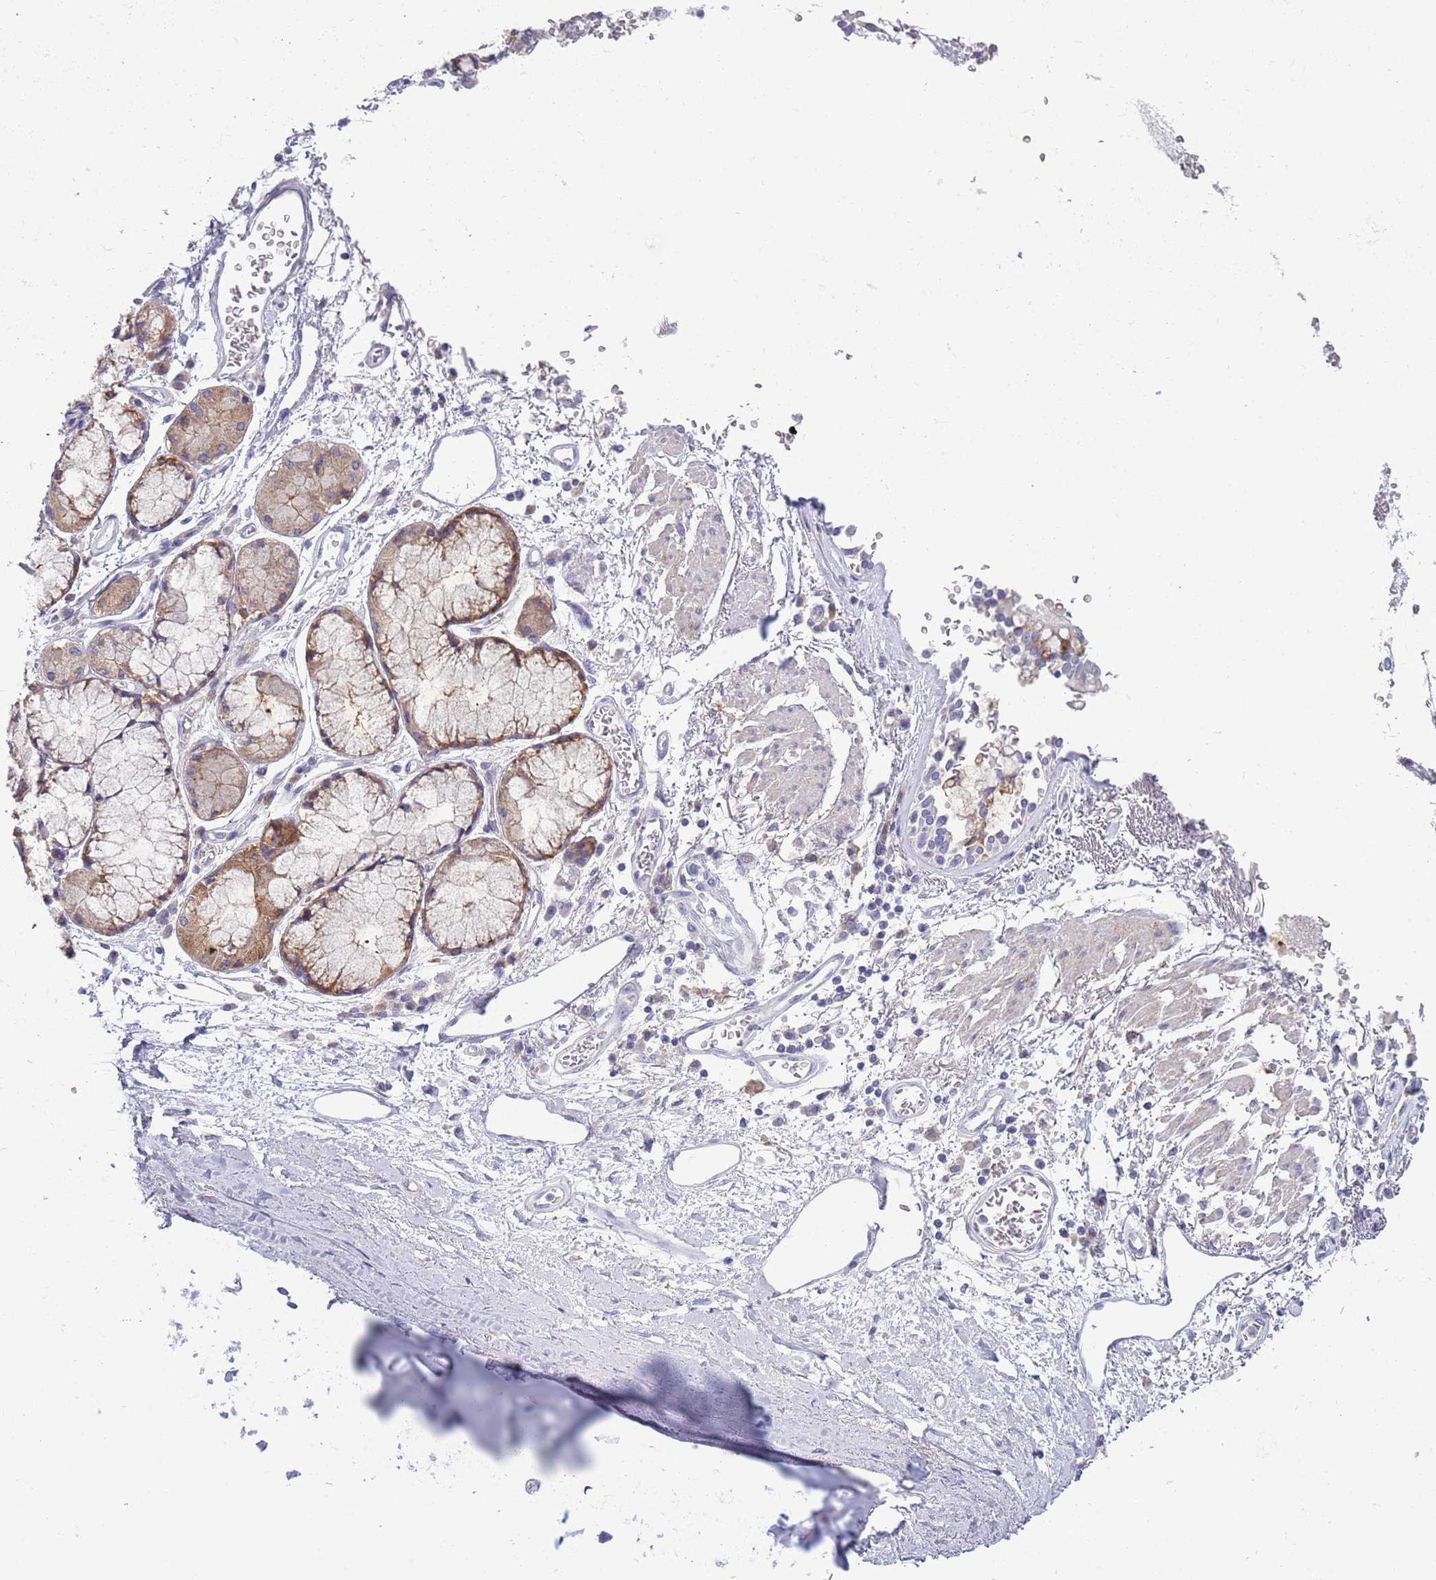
{"staining": {"intensity": "negative", "quantity": "none", "location": "none"}, "tissue": "adipose tissue", "cell_type": "Adipocytes", "image_type": "normal", "snomed": [{"axis": "morphology", "description": "Normal tissue, NOS"}, {"axis": "topography", "description": "Cartilage tissue"}], "caption": "High magnification brightfield microscopy of normal adipose tissue stained with DAB (3,3'-diaminobenzidine) (brown) and counterstained with hematoxylin (blue): adipocytes show no significant positivity. Brightfield microscopy of immunohistochemistry stained with DAB (3,3'-diaminobenzidine) (brown) and hematoxylin (blue), captured at high magnification.", "gene": "ACSBG1", "patient": {"sex": "male", "age": 73}}